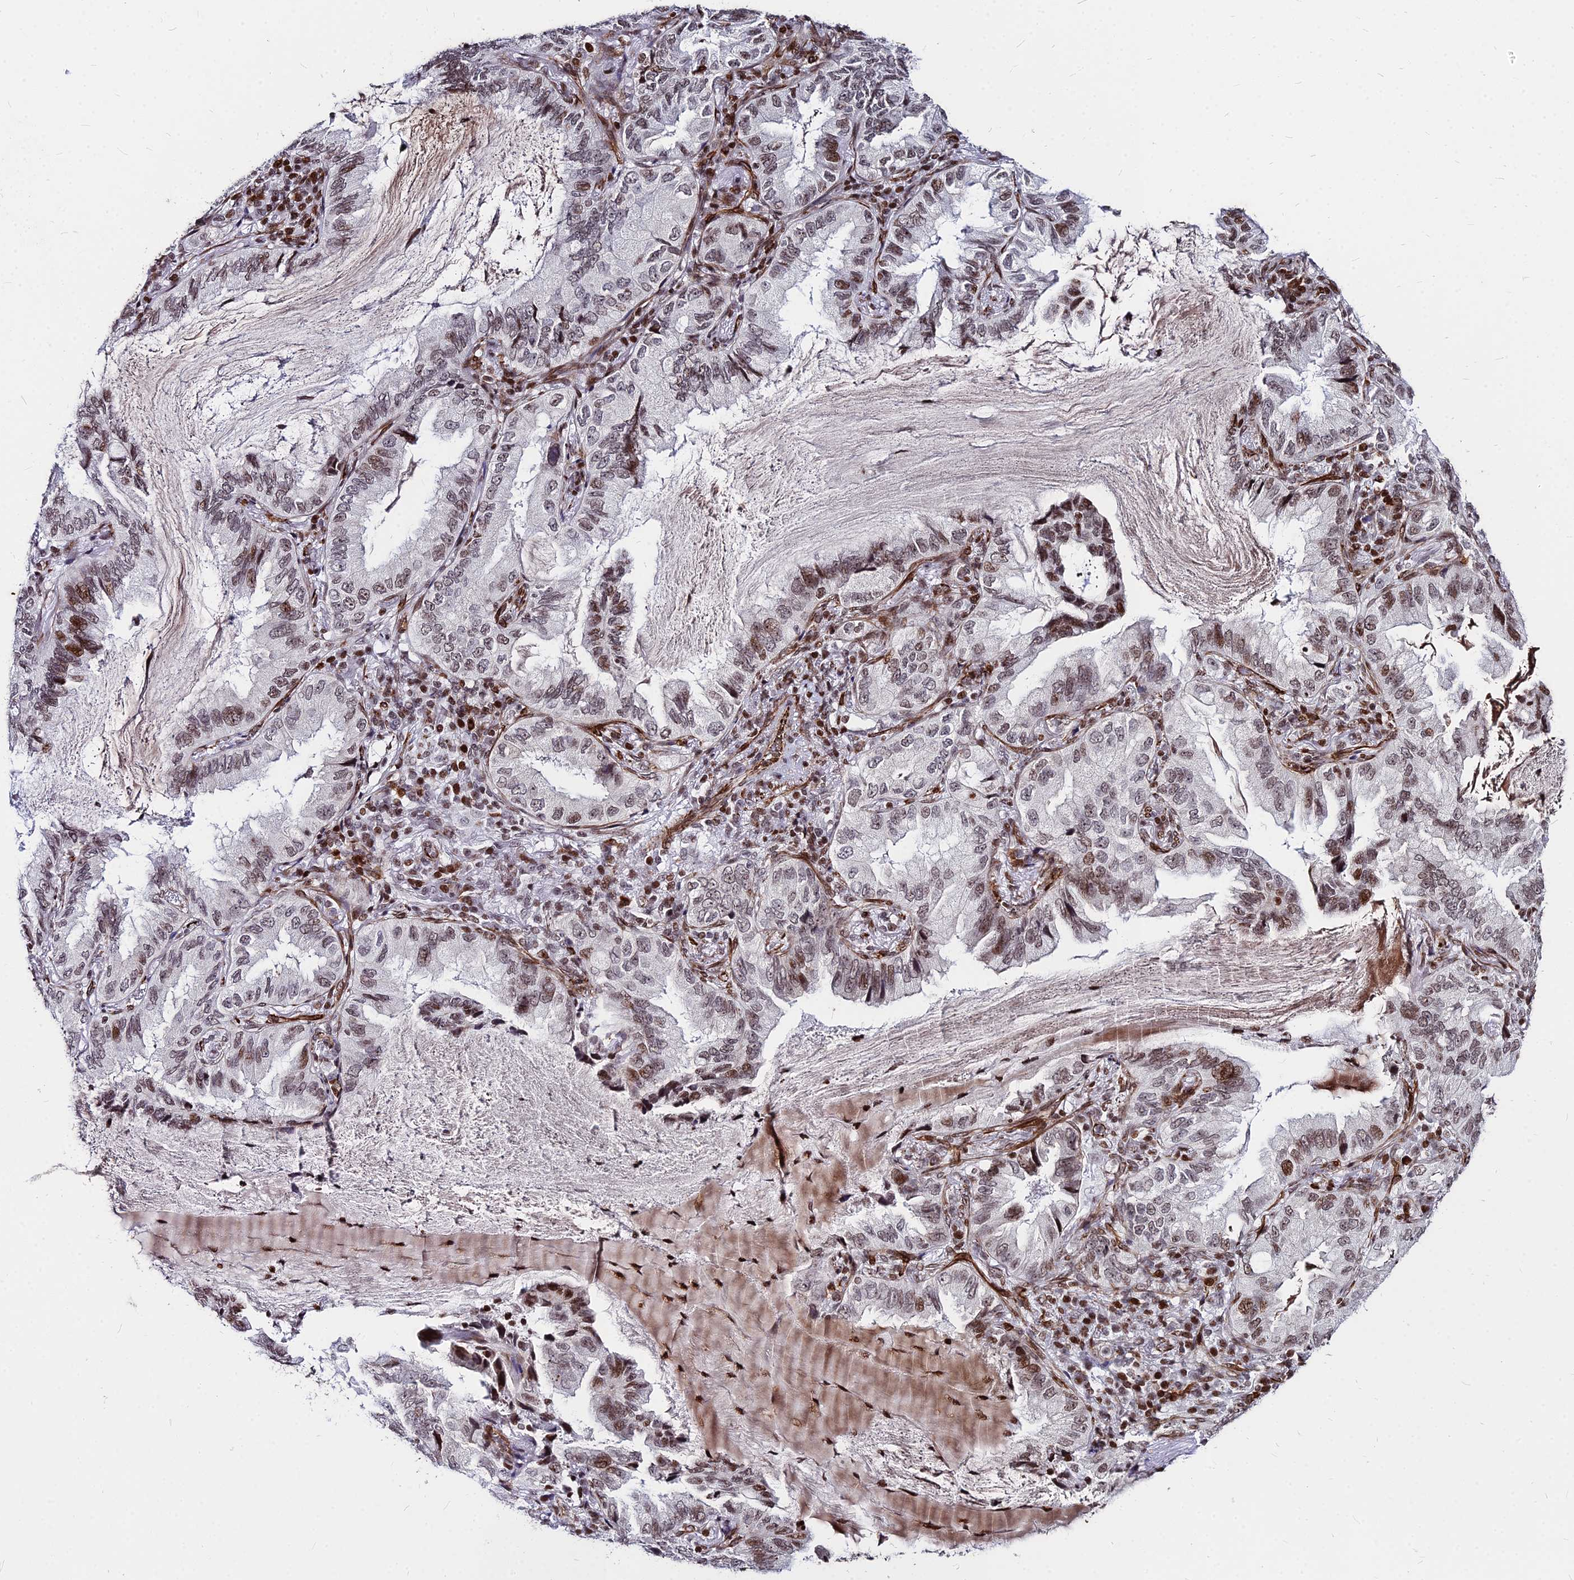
{"staining": {"intensity": "moderate", "quantity": ">75%", "location": "nuclear"}, "tissue": "lung cancer", "cell_type": "Tumor cells", "image_type": "cancer", "snomed": [{"axis": "morphology", "description": "Adenocarcinoma, NOS"}, {"axis": "topography", "description": "Lung"}], "caption": "The immunohistochemical stain labels moderate nuclear expression in tumor cells of lung cancer (adenocarcinoma) tissue.", "gene": "NYAP2", "patient": {"sex": "female", "age": 69}}